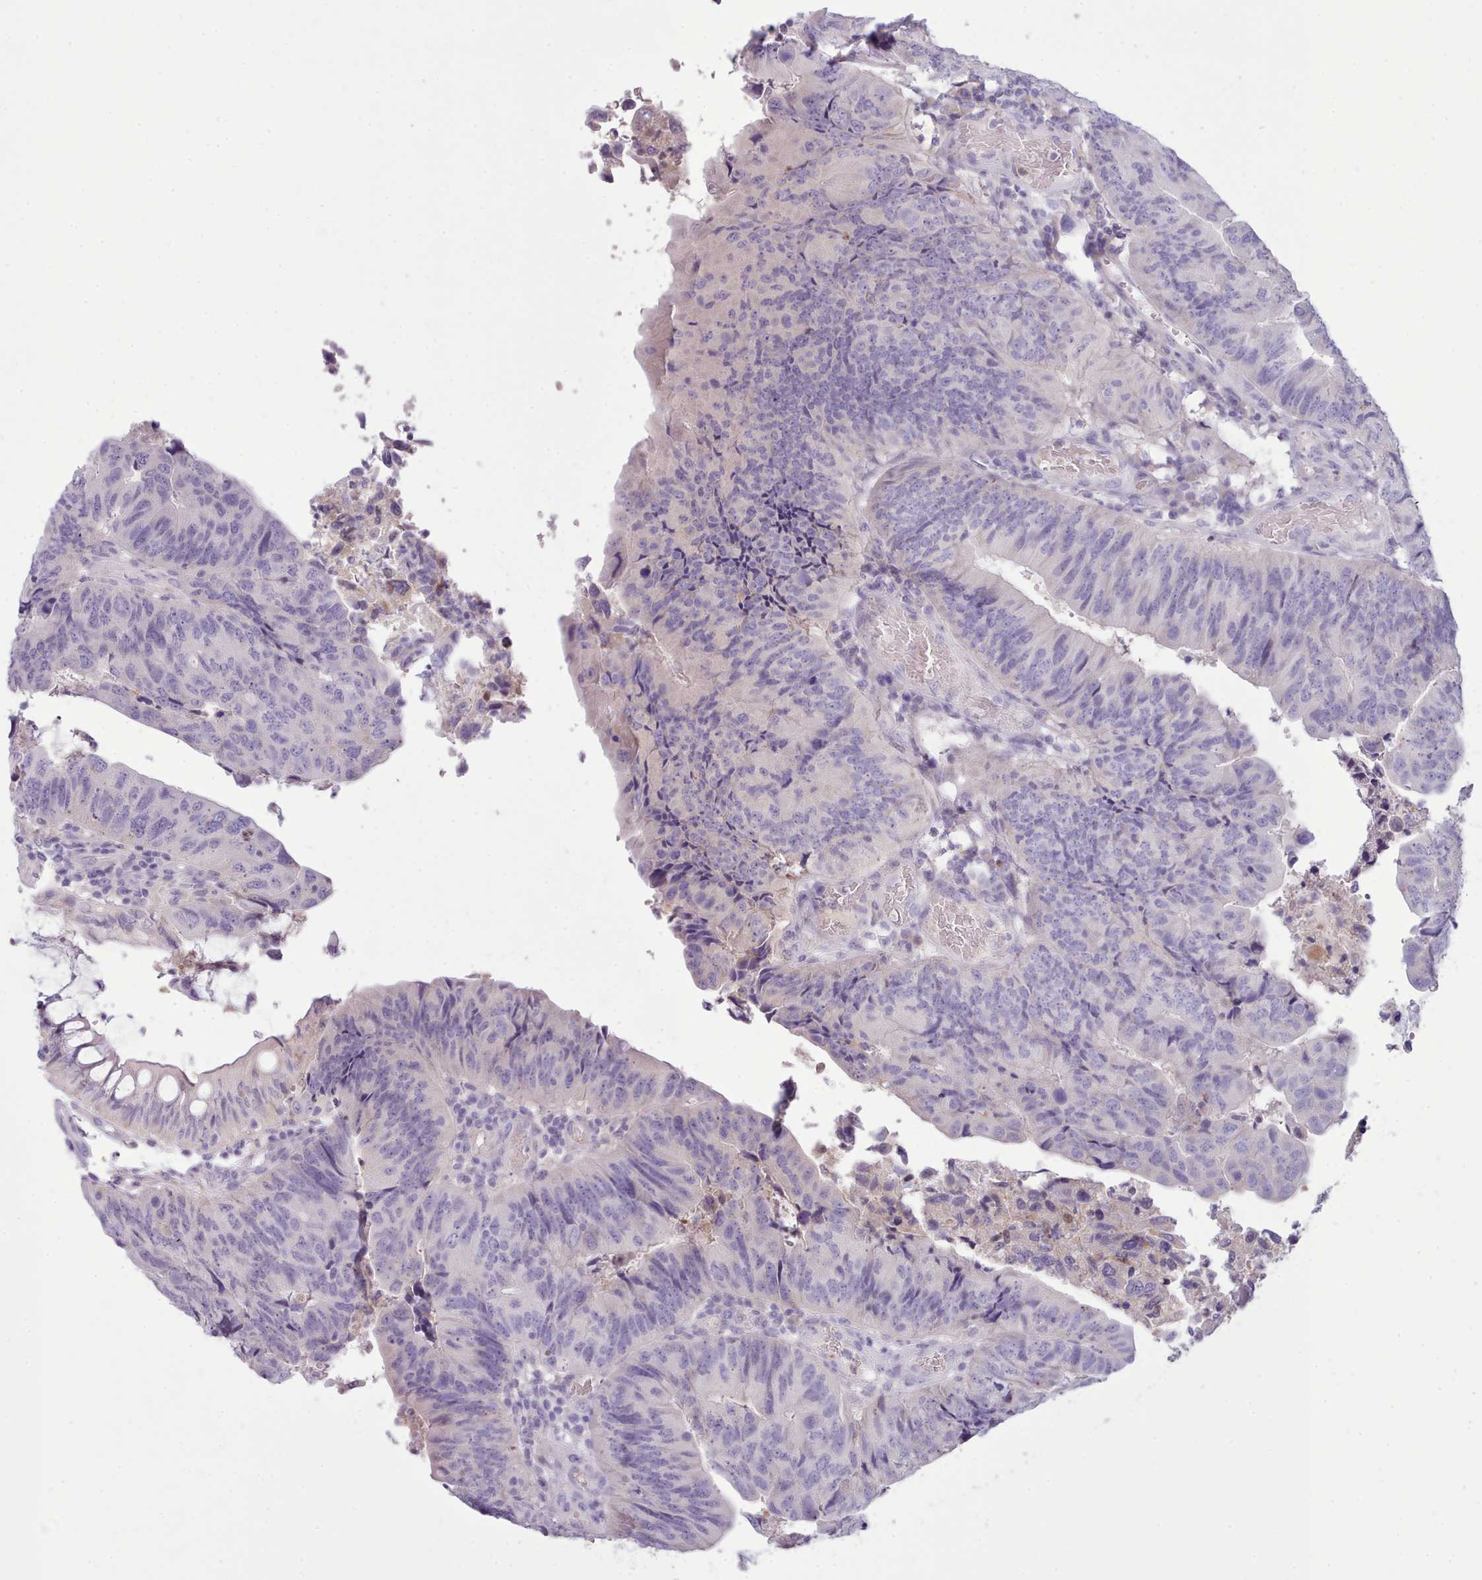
{"staining": {"intensity": "negative", "quantity": "none", "location": "none"}, "tissue": "colorectal cancer", "cell_type": "Tumor cells", "image_type": "cancer", "snomed": [{"axis": "morphology", "description": "Adenocarcinoma, NOS"}, {"axis": "topography", "description": "Colon"}], "caption": "An image of colorectal adenocarcinoma stained for a protein demonstrates no brown staining in tumor cells. (Stains: DAB (3,3'-diaminobenzidine) immunohistochemistry (IHC) with hematoxylin counter stain, Microscopy: brightfield microscopy at high magnification).", "gene": "CYP2A13", "patient": {"sex": "female", "age": 67}}